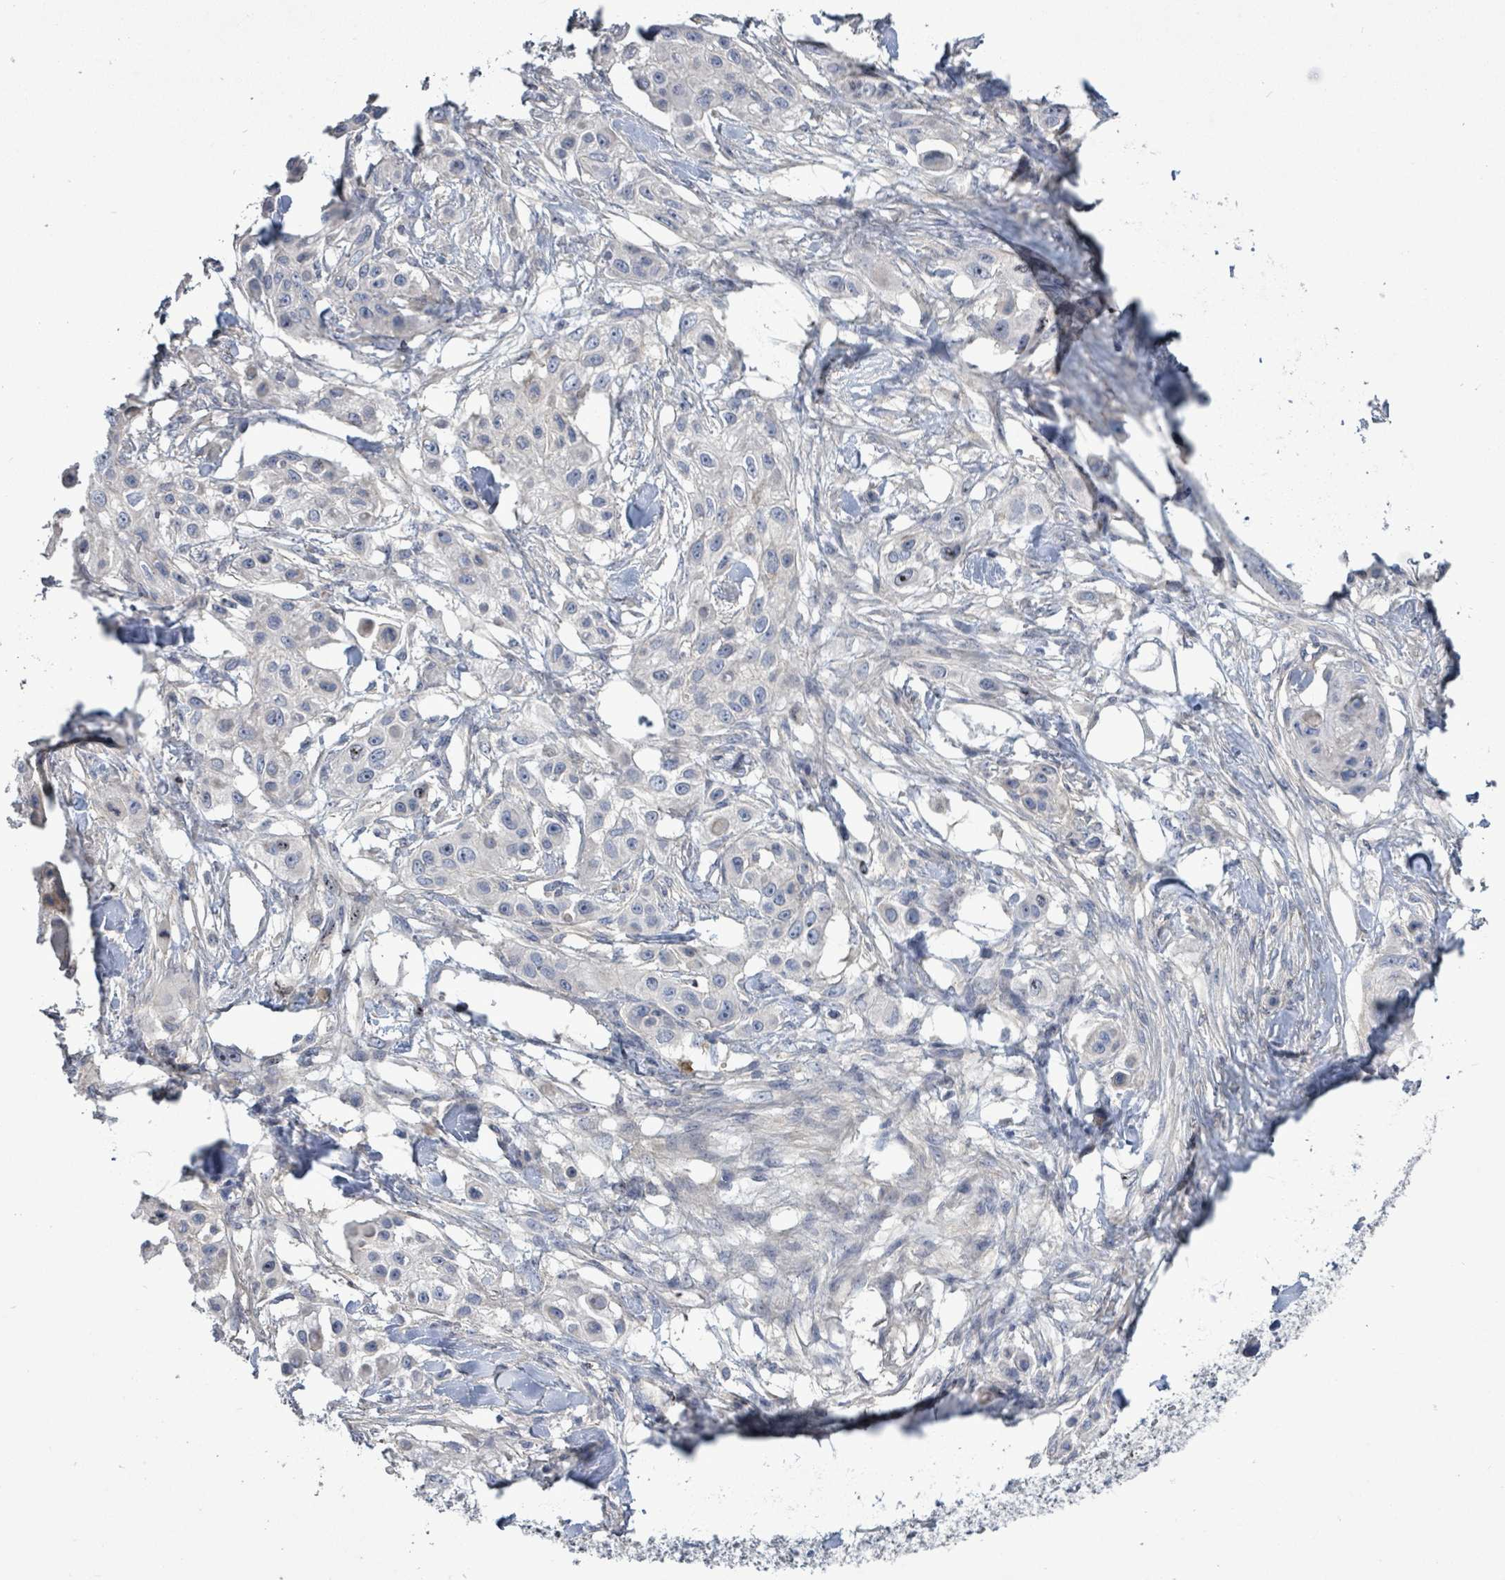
{"staining": {"intensity": "negative", "quantity": "none", "location": "none"}, "tissue": "skin cancer", "cell_type": "Tumor cells", "image_type": "cancer", "snomed": [{"axis": "morphology", "description": "Squamous cell carcinoma, NOS"}, {"axis": "topography", "description": "Skin"}], "caption": "Squamous cell carcinoma (skin) was stained to show a protein in brown. There is no significant positivity in tumor cells. (Stains: DAB (3,3'-diaminobenzidine) immunohistochemistry (IHC) with hematoxylin counter stain, Microscopy: brightfield microscopy at high magnification).", "gene": "KRAS", "patient": {"sex": "male", "age": 63}}